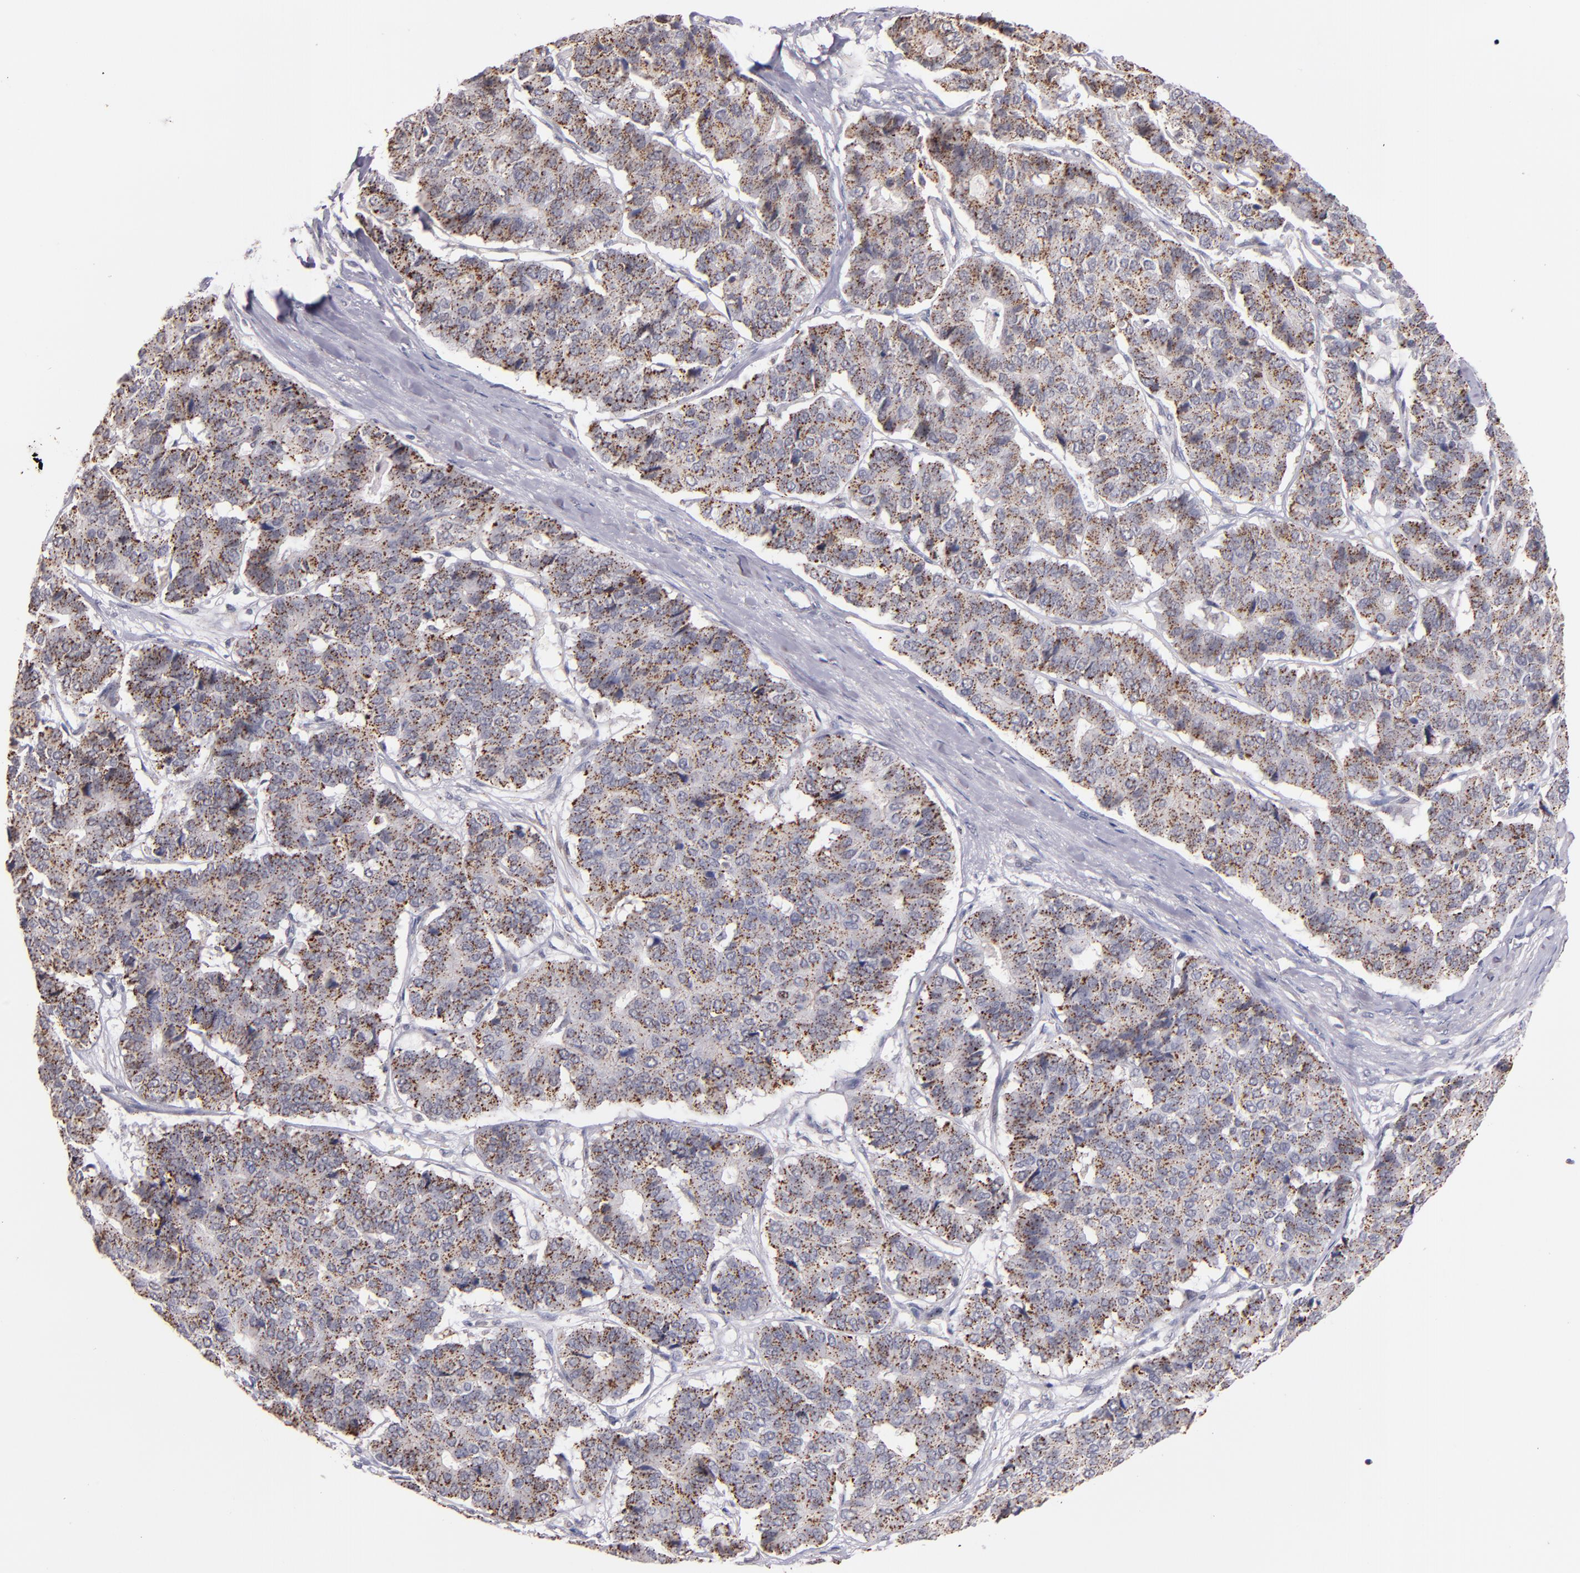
{"staining": {"intensity": "weak", "quantity": ">75%", "location": "cytoplasmic/membranous"}, "tissue": "pancreatic cancer", "cell_type": "Tumor cells", "image_type": "cancer", "snomed": [{"axis": "morphology", "description": "Adenocarcinoma, NOS"}, {"axis": "topography", "description": "Pancreas"}], "caption": "Pancreatic adenocarcinoma stained for a protein exhibits weak cytoplasmic/membranous positivity in tumor cells. The protein is shown in brown color, while the nuclei are stained blue.", "gene": "SYP", "patient": {"sex": "male", "age": 50}}